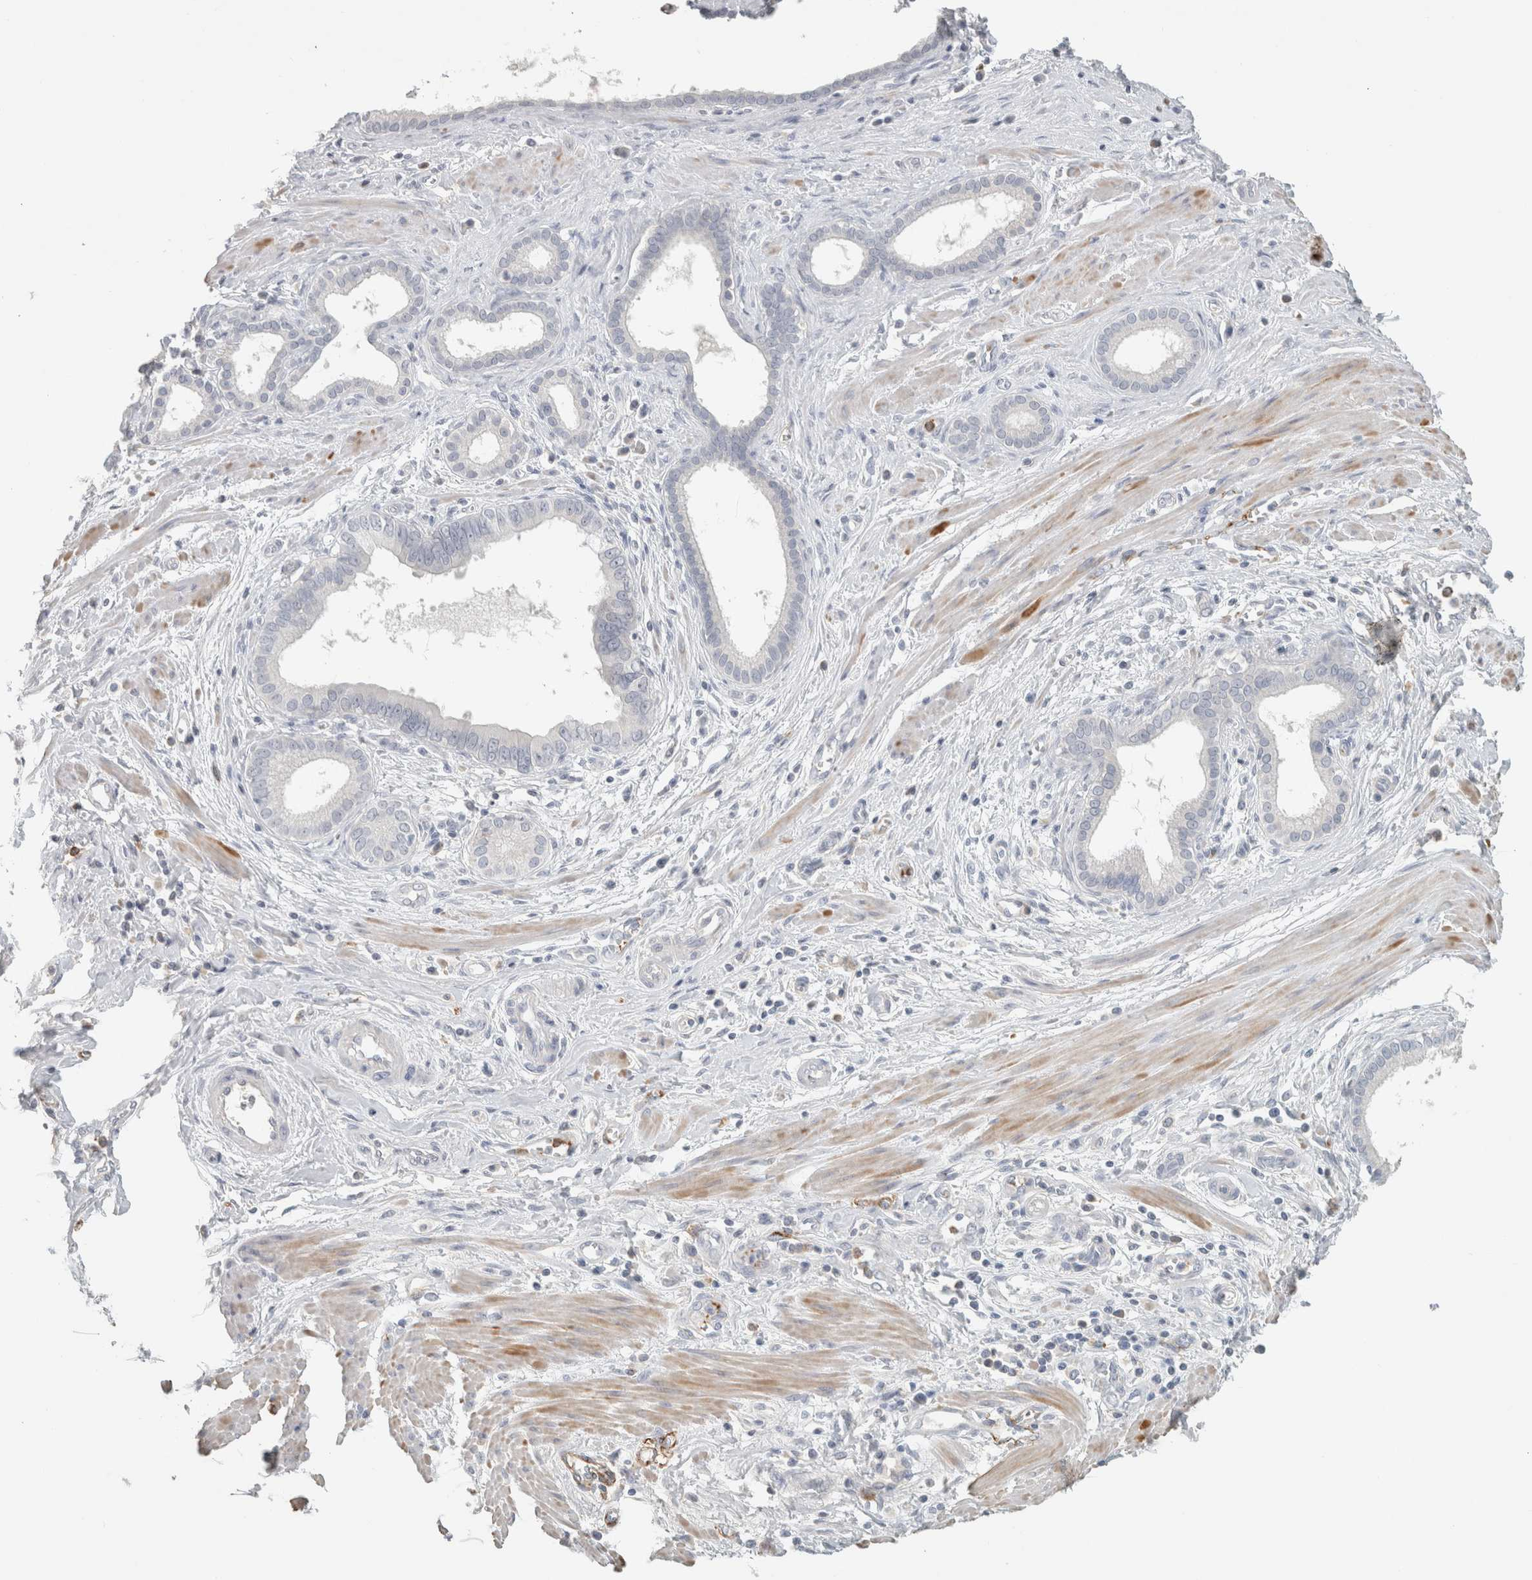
{"staining": {"intensity": "negative", "quantity": "none", "location": "none"}, "tissue": "pancreatic cancer", "cell_type": "Tumor cells", "image_type": "cancer", "snomed": [{"axis": "morphology", "description": "Normal tissue, NOS"}, {"axis": "topography", "description": "Lymph node"}], "caption": "Immunohistochemical staining of human pancreatic cancer displays no significant expression in tumor cells.", "gene": "CD36", "patient": {"sex": "male", "age": 50}}